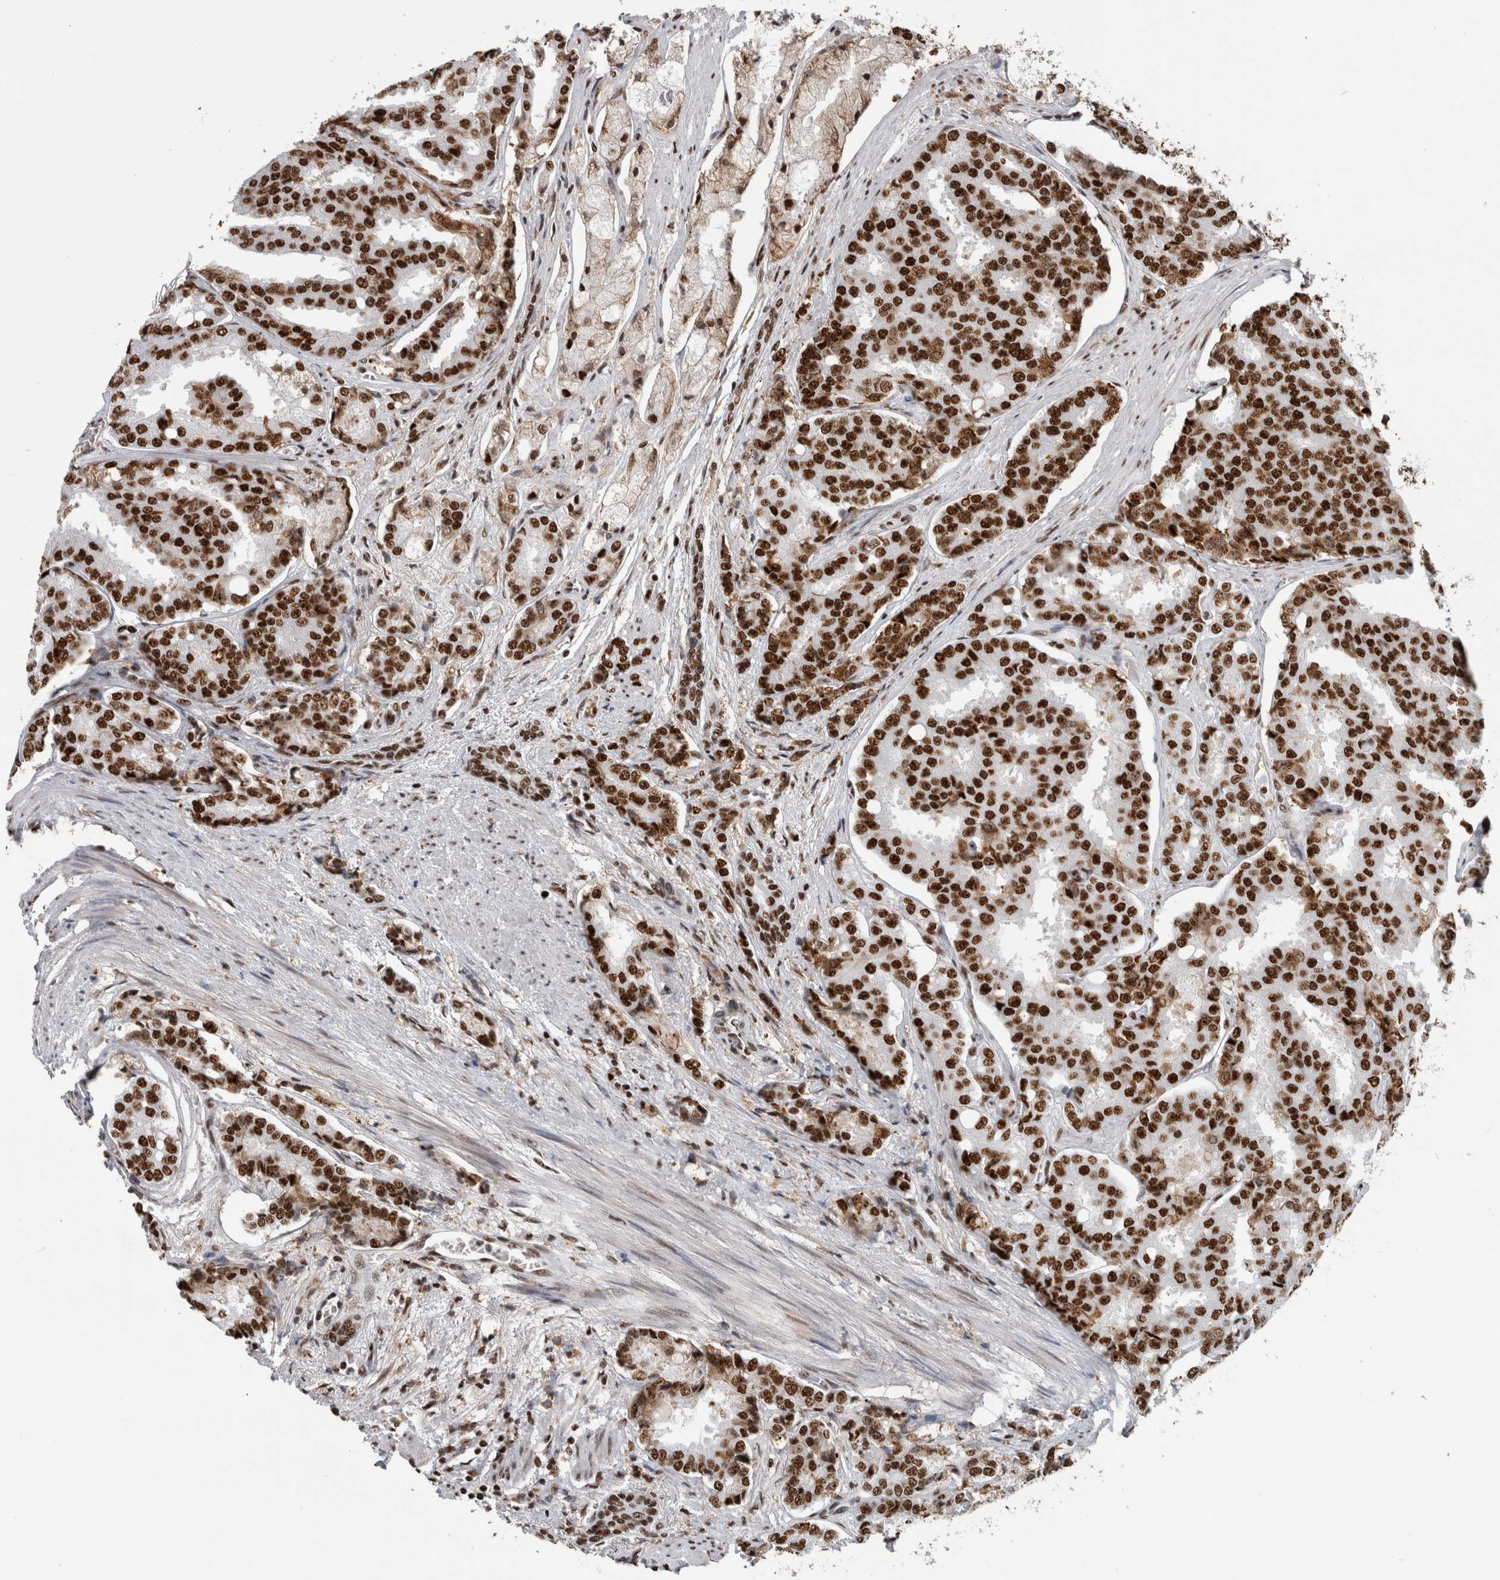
{"staining": {"intensity": "strong", "quantity": ">75%", "location": "nuclear"}, "tissue": "prostate cancer", "cell_type": "Tumor cells", "image_type": "cancer", "snomed": [{"axis": "morphology", "description": "Adenocarcinoma, High grade"}, {"axis": "topography", "description": "Prostate"}], "caption": "The histopathology image displays staining of adenocarcinoma (high-grade) (prostate), revealing strong nuclear protein positivity (brown color) within tumor cells.", "gene": "NCL", "patient": {"sex": "male", "age": 50}}